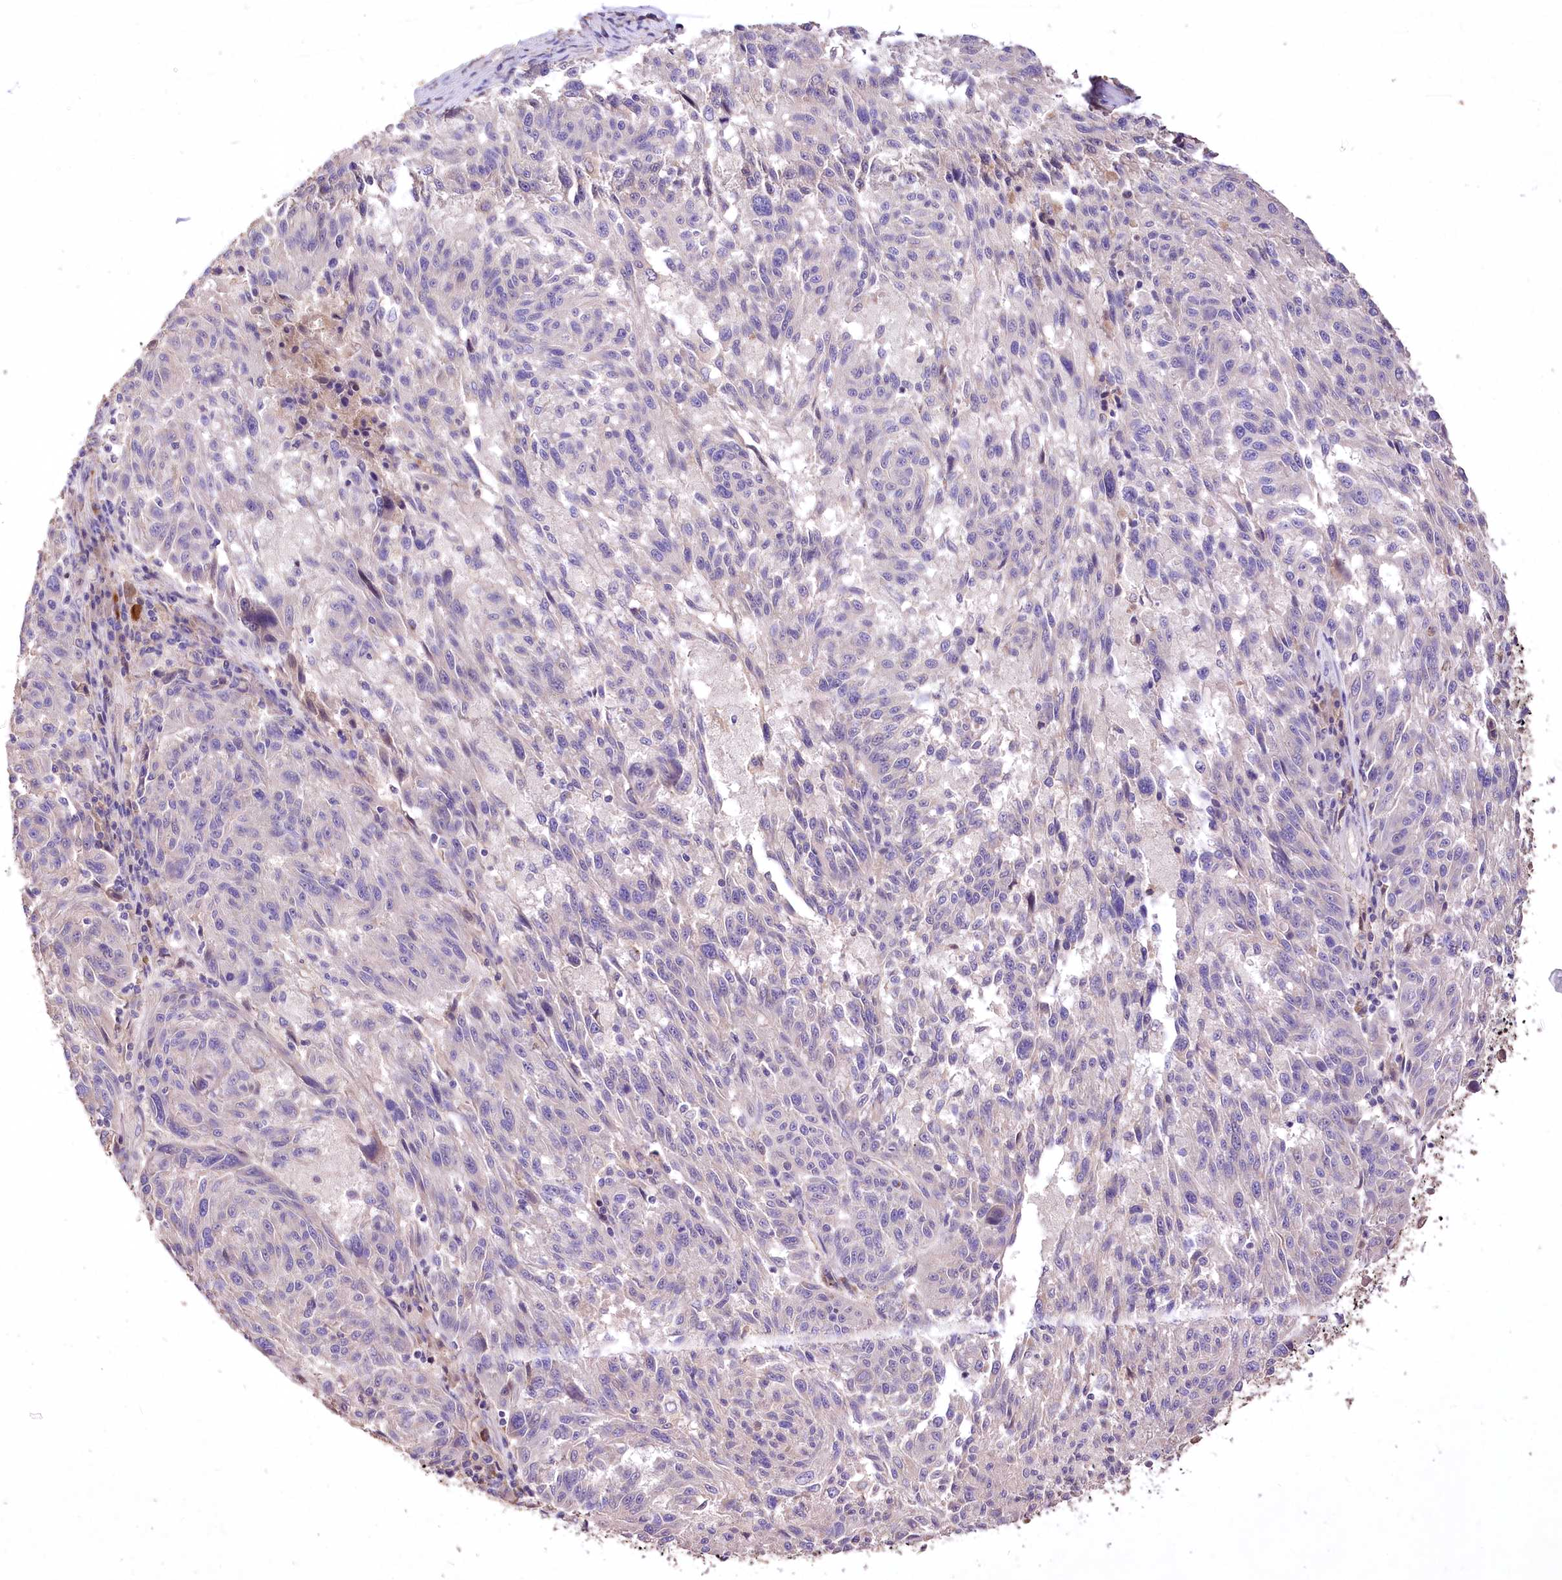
{"staining": {"intensity": "negative", "quantity": "none", "location": "none"}, "tissue": "melanoma", "cell_type": "Tumor cells", "image_type": "cancer", "snomed": [{"axis": "morphology", "description": "Malignant melanoma, NOS"}, {"axis": "topography", "description": "Skin"}], "caption": "The immunohistochemistry (IHC) micrograph has no significant positivity in tumor cells of malignant melanoma tissue.", "gene": "PCYOX1L", "patient": {"sex": "male", "age": 53}}